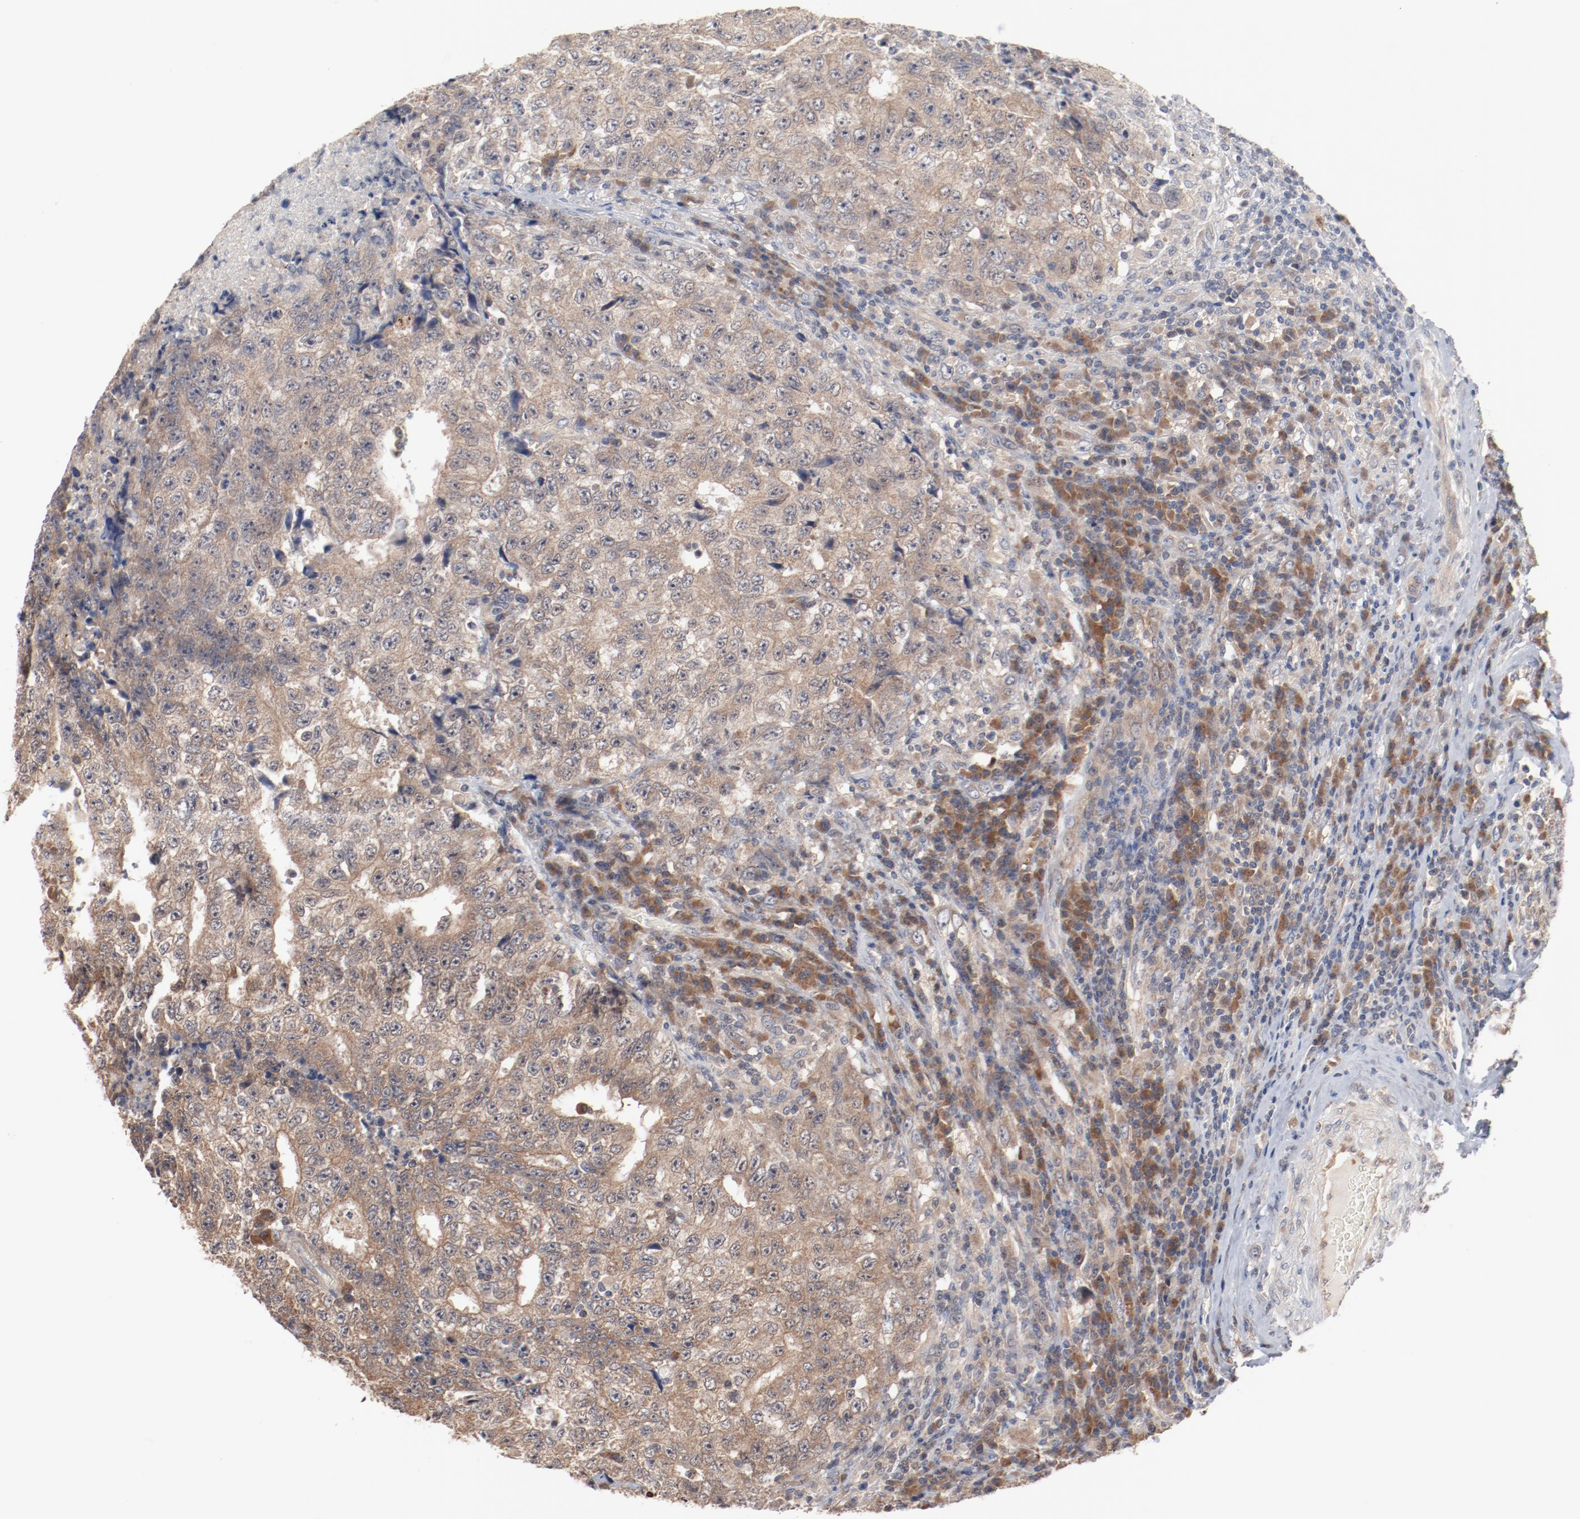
{"staining": {"intensity": "moderate", "quantity": ">75%", "location": "cytoplasmic/membranous"}, "tissue": "testis cancer", "cell_type": "Tumor cells", "image_type": "cancer", "snomed": [{"axis": "morphology", "description": "Necrosis, NOS"}, {"axis": "morphology", "description": "Carcinoma, Embryonal, NOS"}, {"axis": "topography", "description": "Testis"}], "caption": "A micrograph showing moderate cytoplasmic/membranous staining in about >75% of tumor cells in testis cancer, as visualized by brown immunohistochemical staining.", "gene": "RNASE11", "patient": {"sex": "male", "age": 19}}